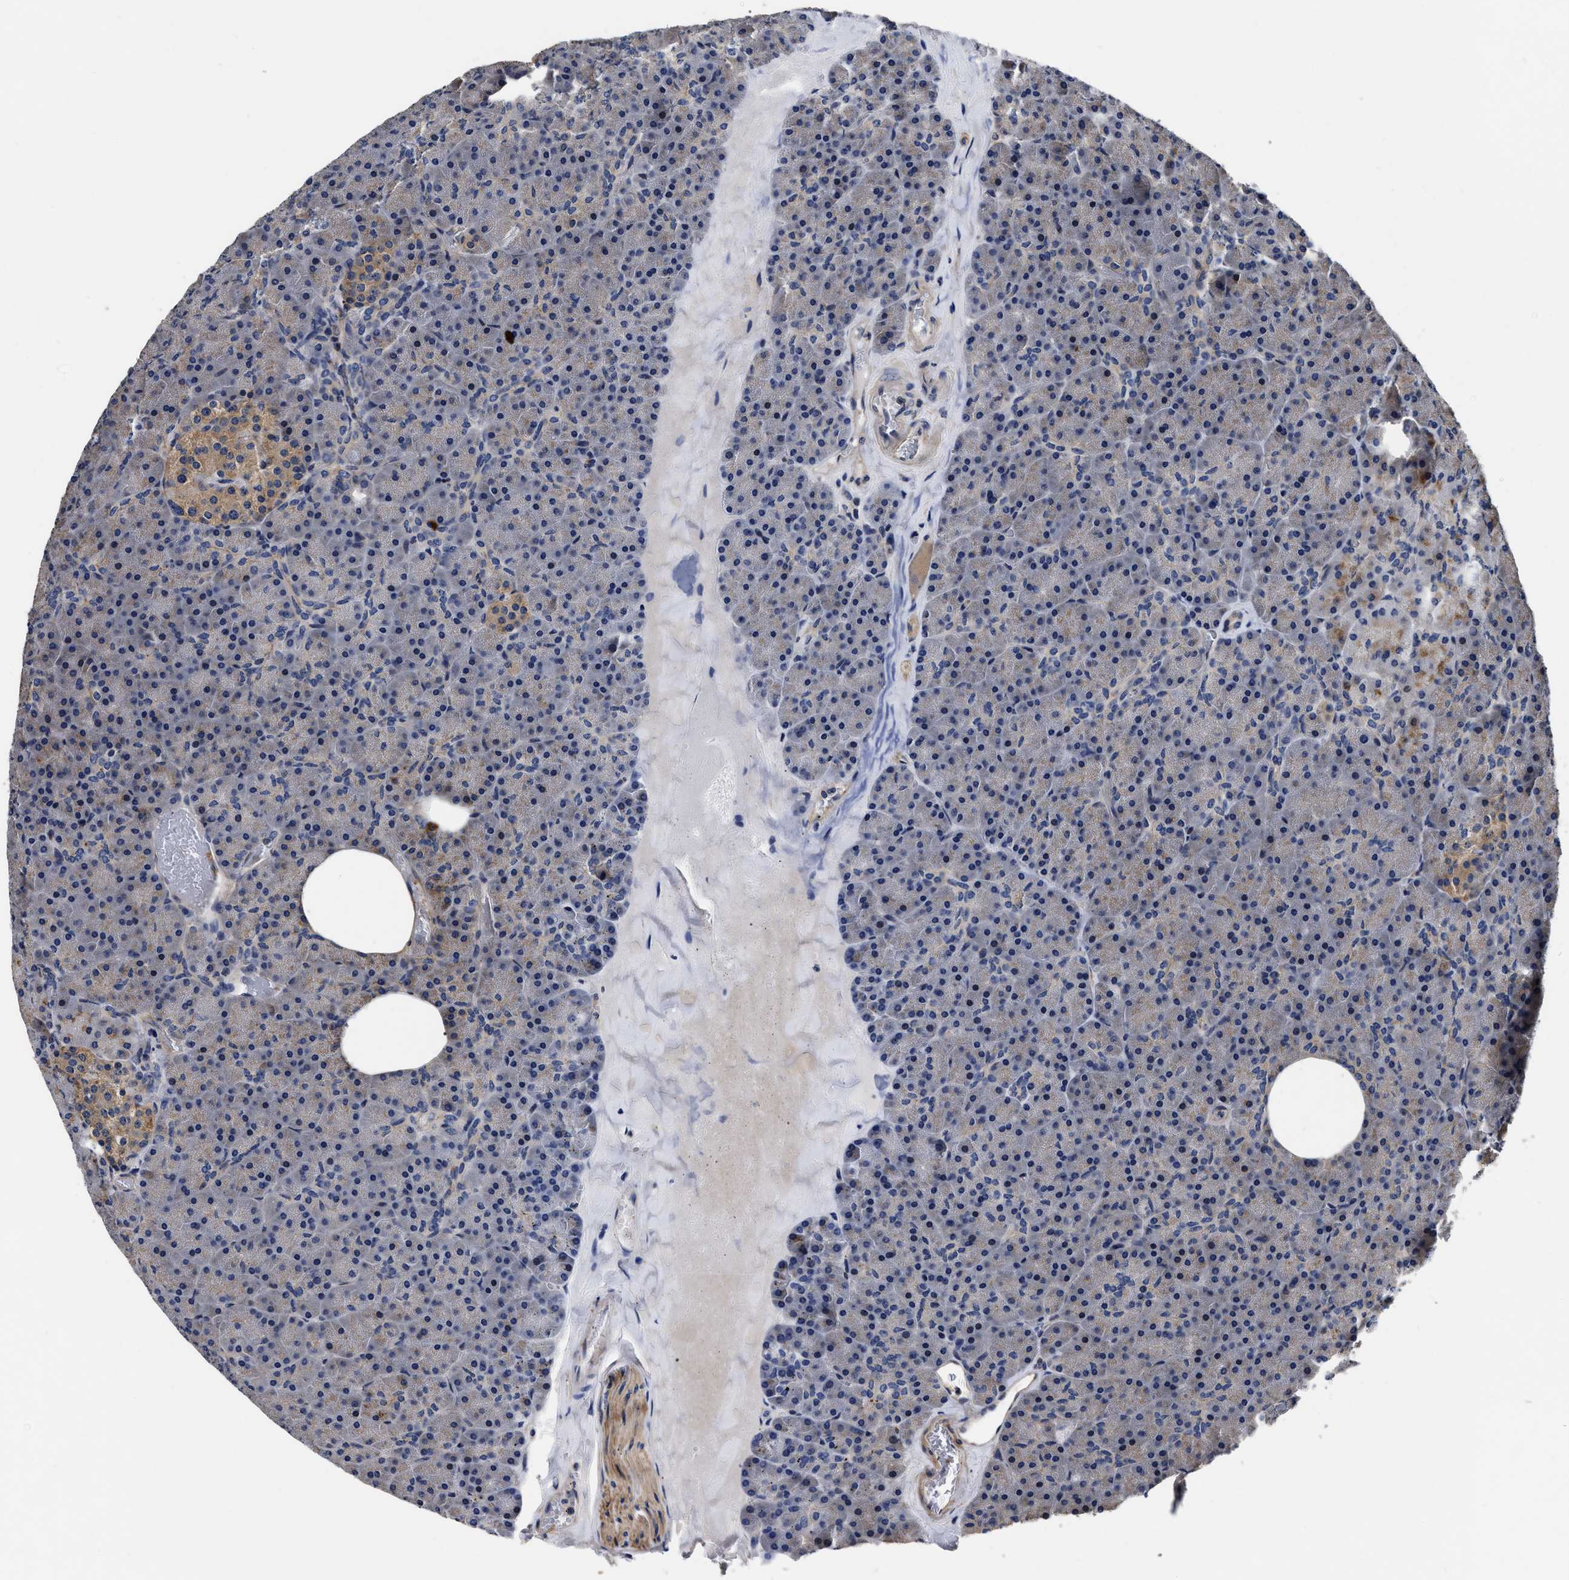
{"staining": {"intensity": "weak", "quantity": "<25%", "location": "cytoplasmic/membranous"}, "tissue": "pancreas", "cell_type": "Exocrine glandular cells", "image_type": "normal", "snomed": [{"axis": "morphology", "description": "Normal tissue, NOS"}, {"axis": "morphology", "description": "Carcinoid, malignant, NOS"}, {"axis": "topography", "description": "Pancreas"}], "caption": "The immunohistochemistry (IHC) photomicrograph has no significant expression in exocrine glandular cells of pancreas. The staining was performed using DAB (3,3'-diaminobenzidine) to visualize the protein expression in brown, while the nuclei were stained in blue with hematoxylin (Magnification: 20x).", "gene": "ABCG8", "patient": {"sex": "female", "age": 35}}